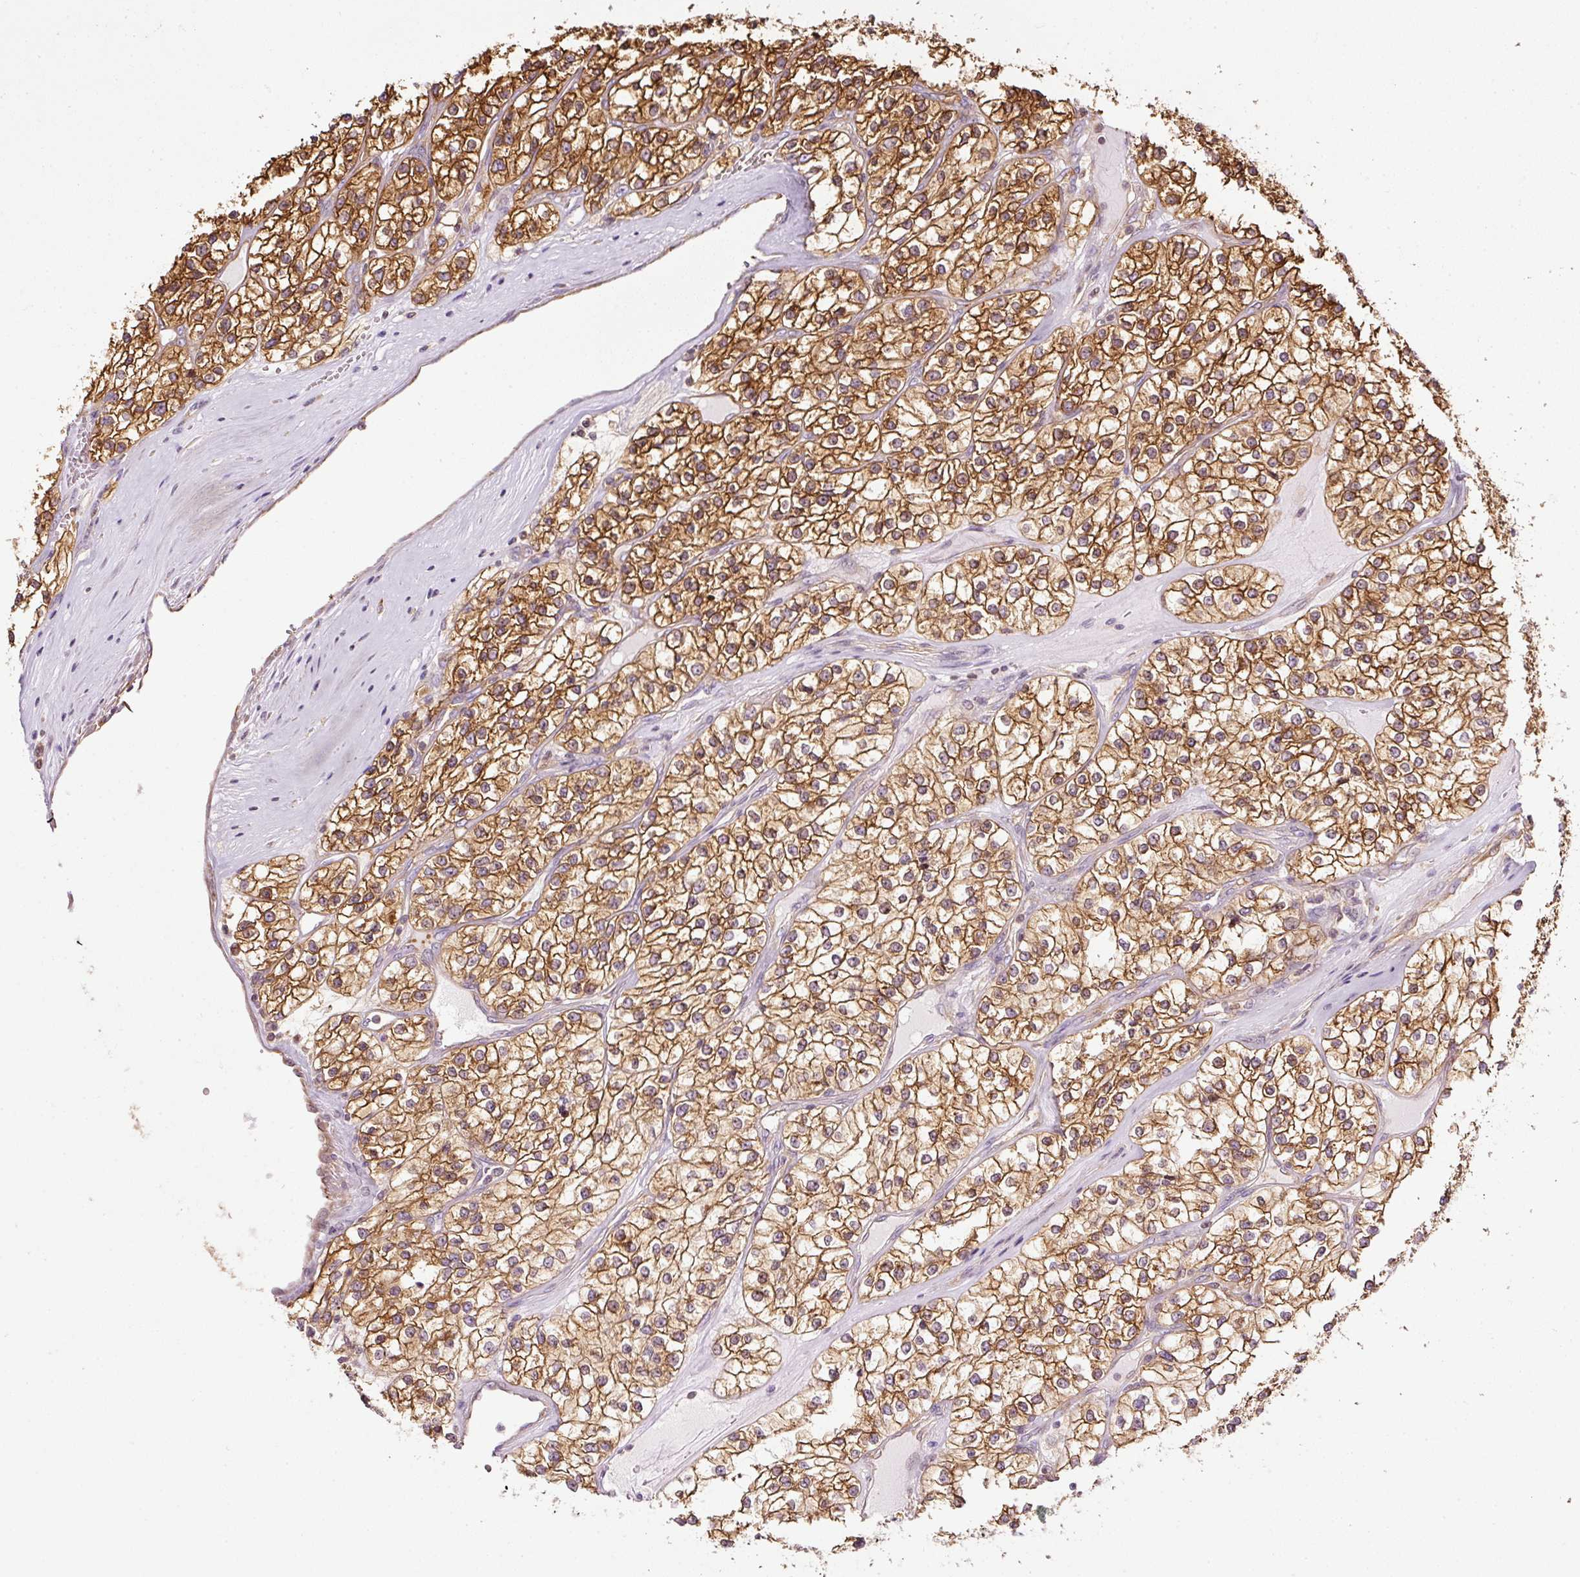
{"staining": {"intensity": "moderate", "quantity": ">75%", "location": "cytoplasmic/membranous"}, "tissue": "renal cancer", "cell_type": "Tumor cells", "image_type": "cancer", "snomed": [{"axis": "morphology", "description": "Adenocarcinoma, NOS"}, {"axis": "topography", "description": "Kidney"}], "caption": "Tumor cells exhibit medium levels of moderate cytoplasmic/membranous positivity in about >75% of cells in renal cancer.", "gene": "SCNM1", "patient": {"sex": "female", "age": 57}}